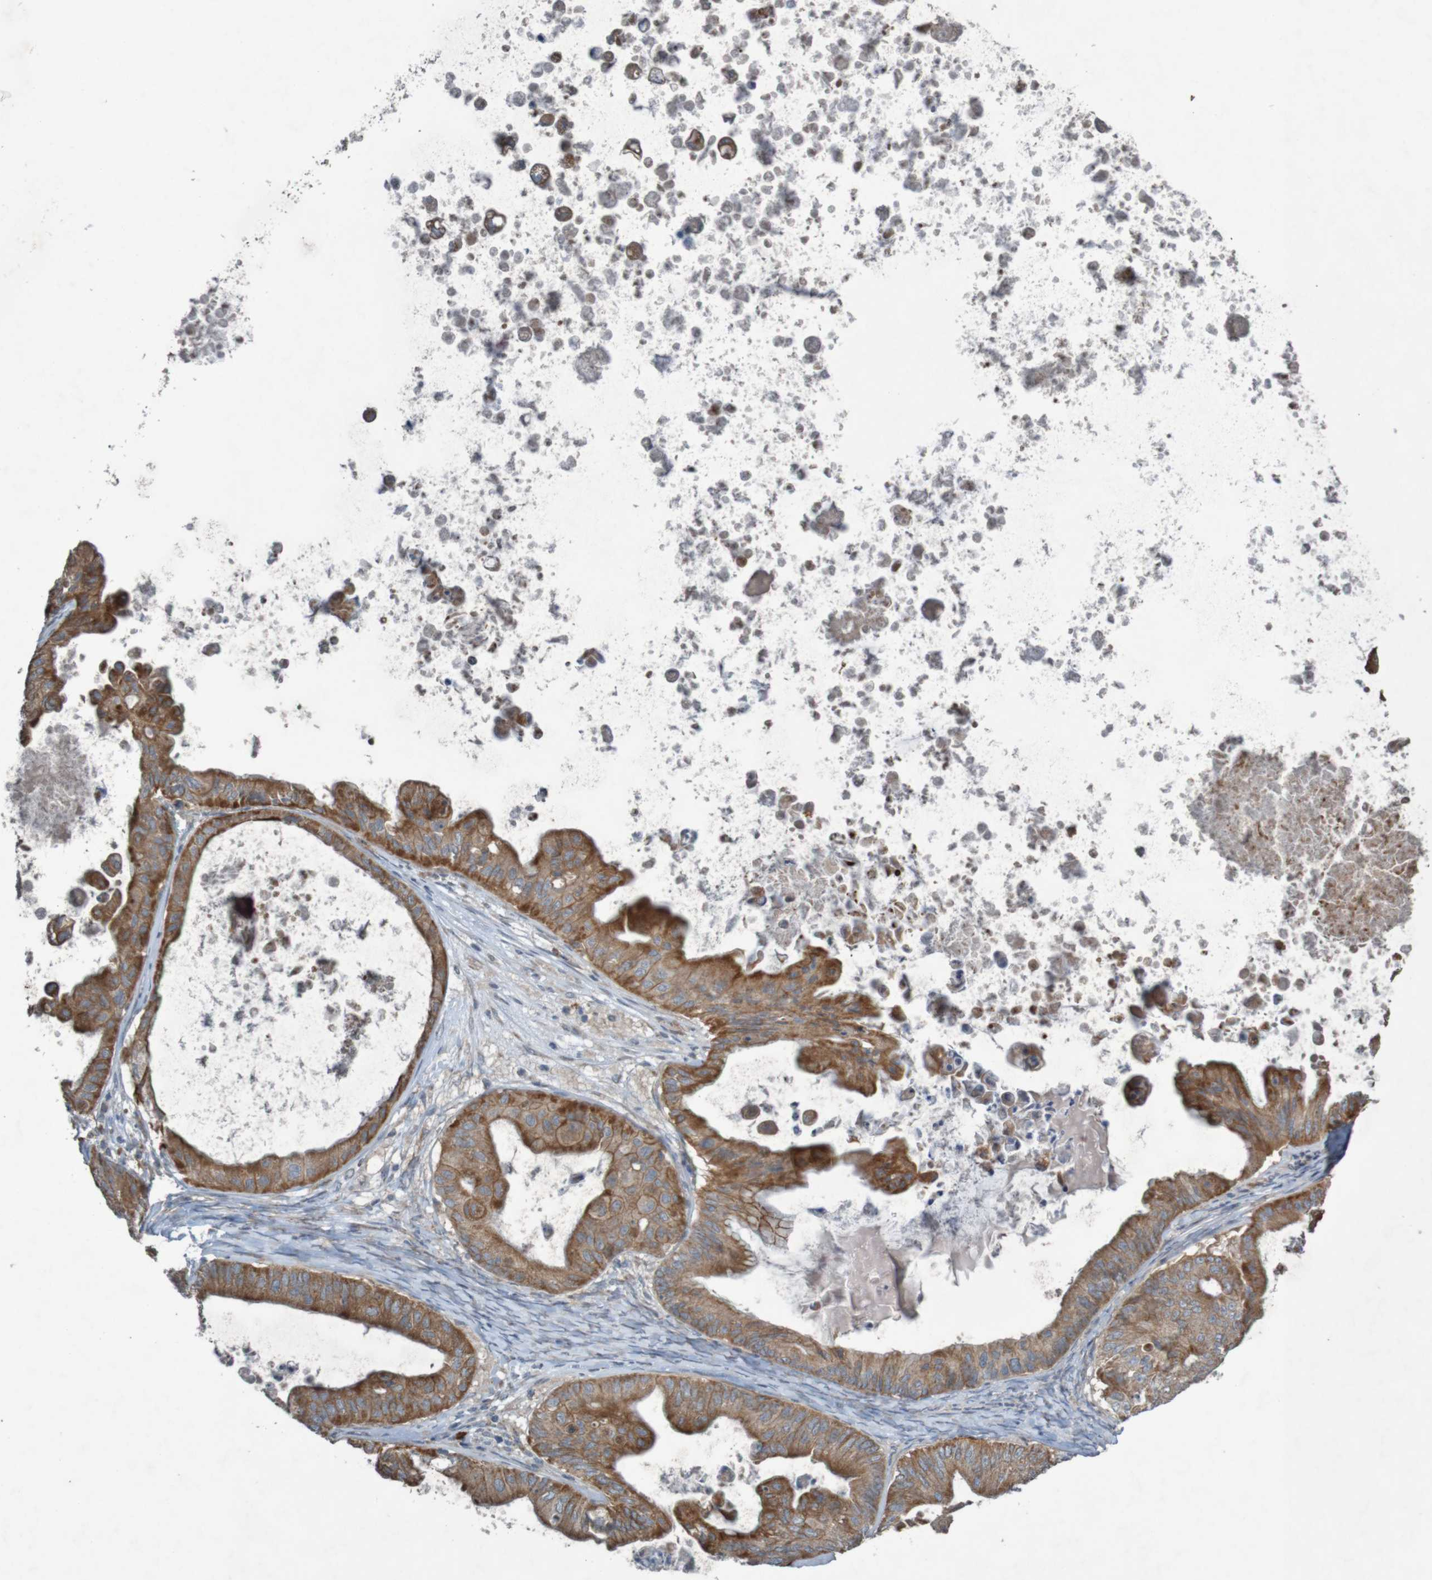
{"staining": {"intensity": "moderate", "quantity": ">75%", "location": "cytoplasmic/membranous"}, "tissue": "ovarian cancer", "cell_type": "Tumor cells", "image_type": "cancer", "snomed": [{"axis": "morphology", "description": "Cystadenocarcinoma, mucinous, NOS"}, {"axis": "topography", "description": "Ovary"}], "caption": "Ovarian mucinous cystadenocarcinoma stained with a protein marker demonstrates moderate staining in tumor cells.", "gene": "B3GAT2", "patient": {"sex": "female", "age": 37}}